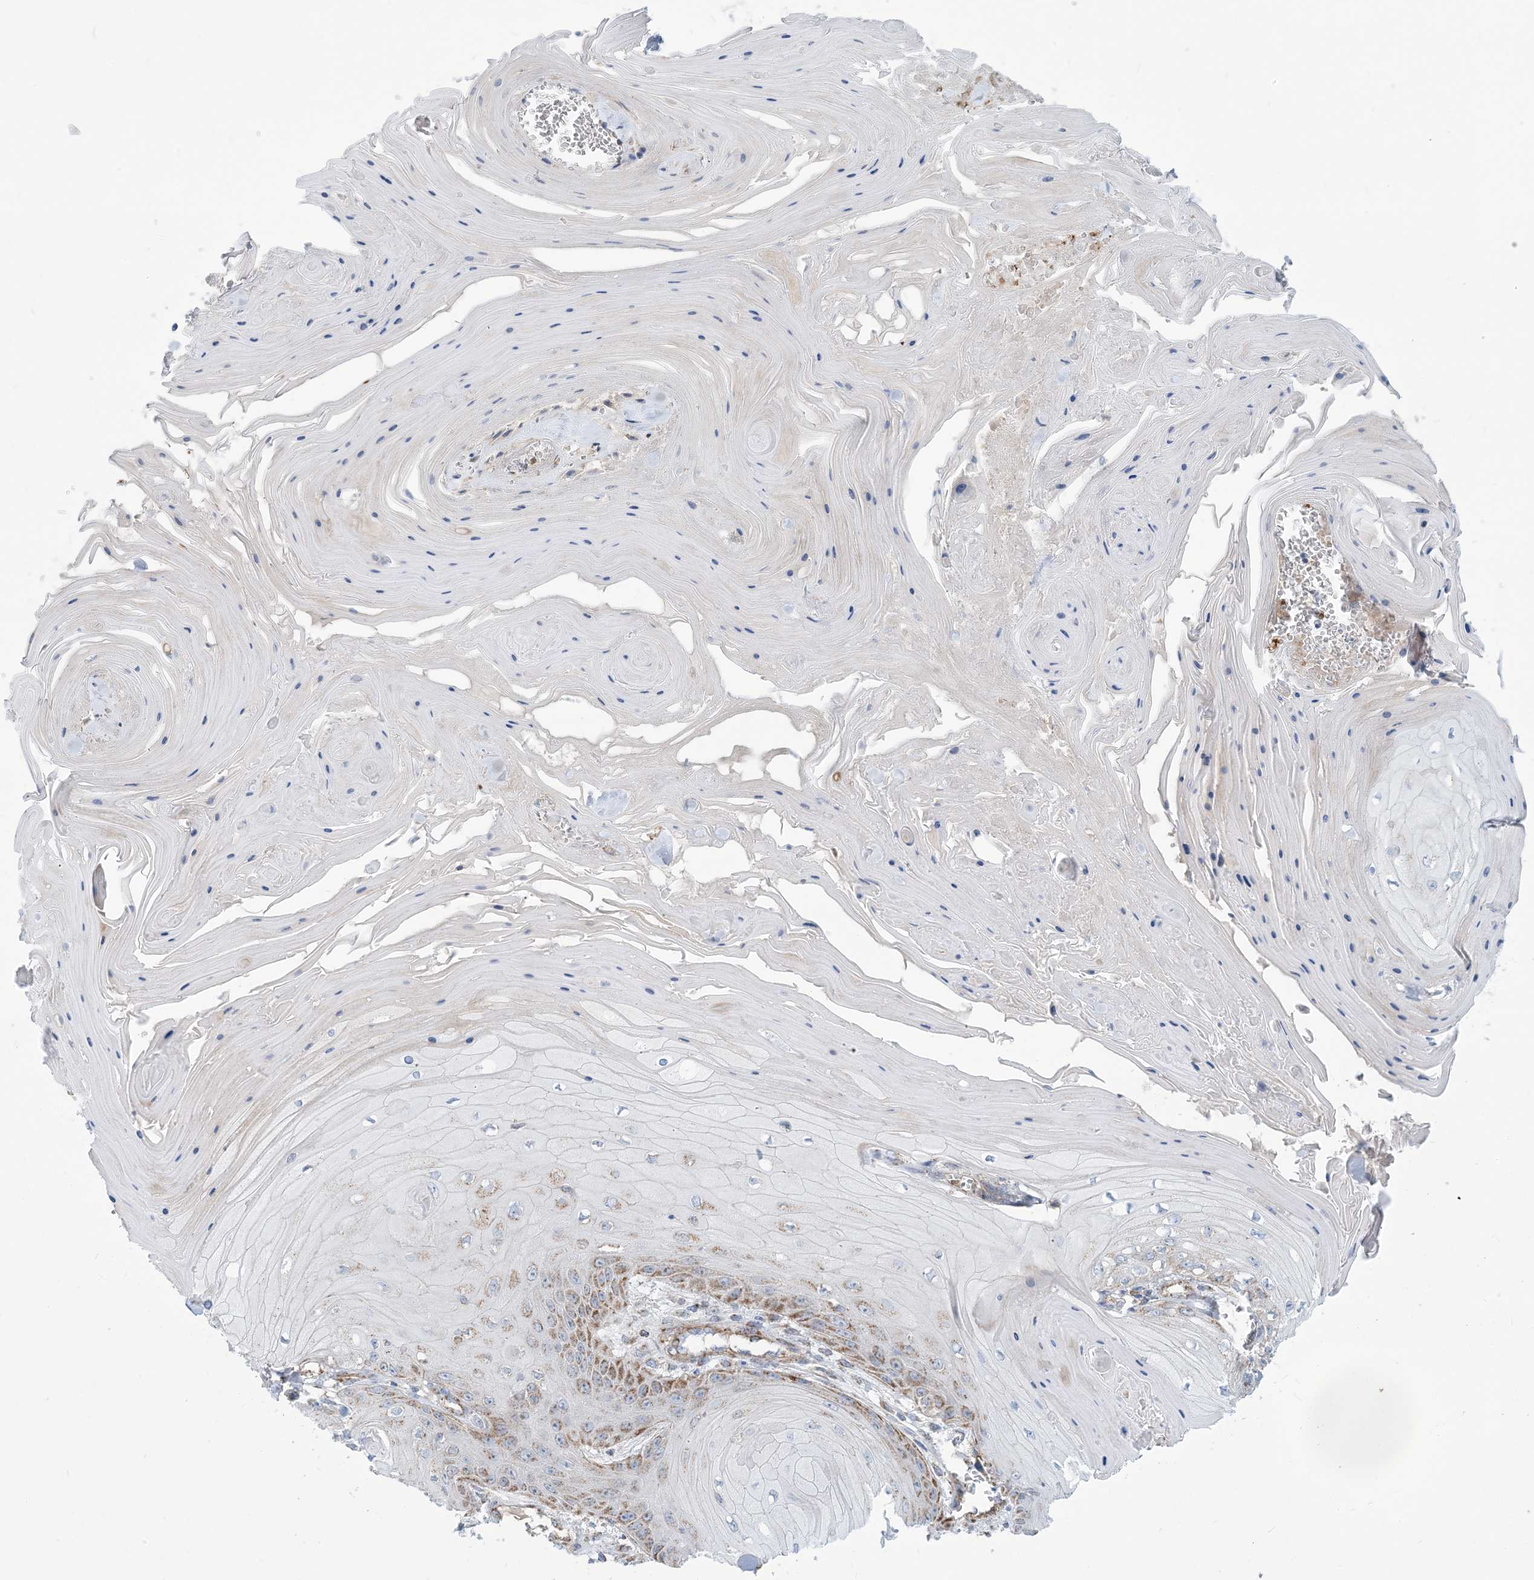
{"staining": {"intensity": "weak", "quantity": "<25%", "location": "cytoplasmic/membranous"}, "tissue": "skin cancer", "cell_type": "Tumor cells", "image_type": "cancer", "snomed": [{"axis": "morphology", "description": "Squamous cell carcinoma, NOS"}, {"axis": "topography", "description": "Skin"}], "caption": "Tumor cells show no significant protein expression in squamous cell carcinoma (skin).", "gene": "PHOSPHO2", "patient": {"sex": "male", "age": 74}}